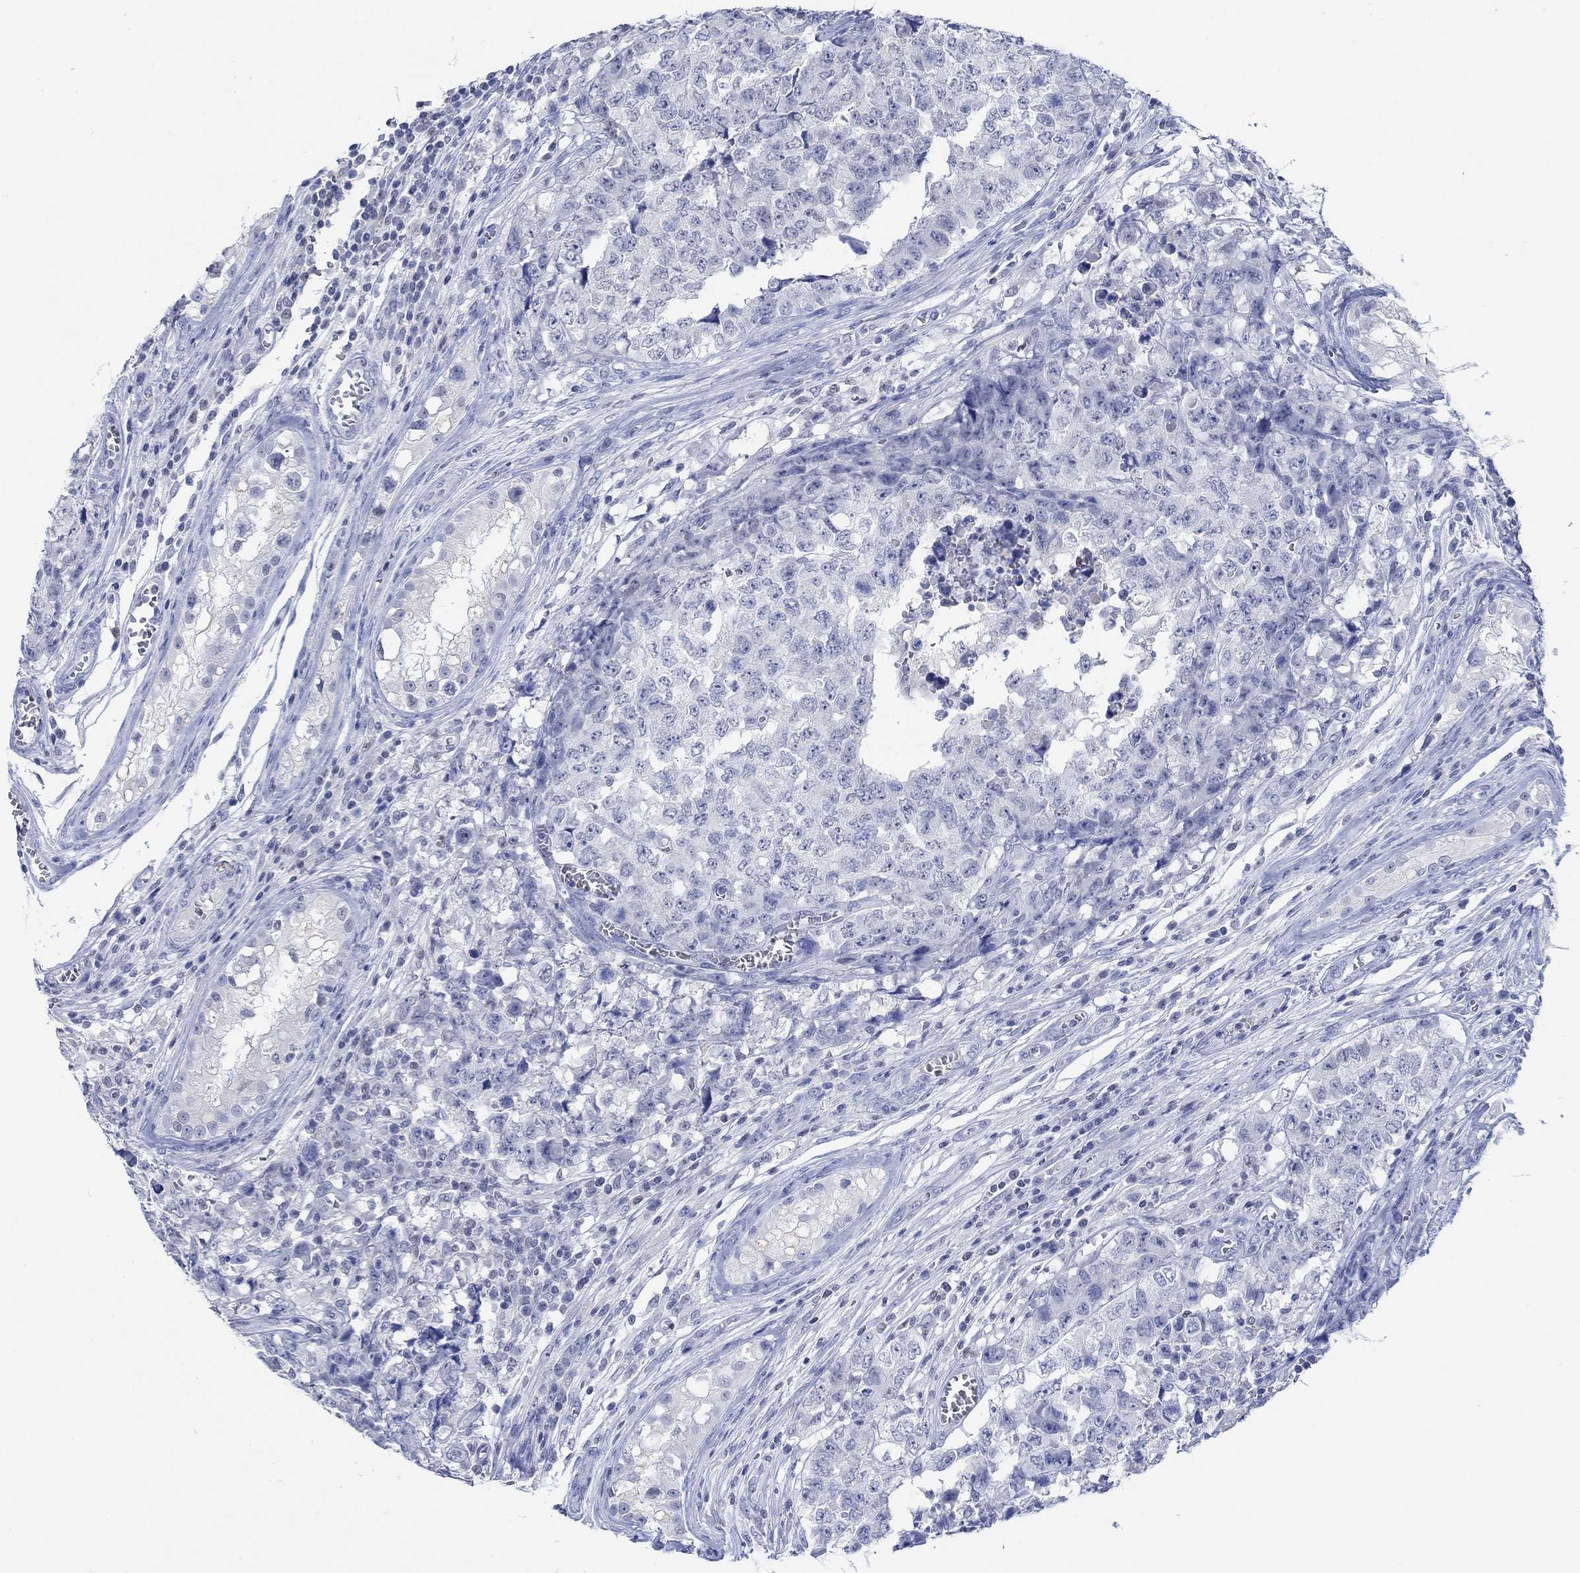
{"staining": {"intensity": "negative", "quantity": "none", "location": "none"}, "tissue": "testis cancer", "cell_type": "Tumor cells", "image_type": "cancer", "snomed": [{"axis": "morphology", "description": "Carcinoma, Embryonal, NOS"}, {"axis": "topography", "description": "Testis"}], "caption": "Immunohistochemistry (IHC) image of testis embryonal carcinoma stained for a protein (brown), which shows no expression in tumor cells. Brightfield microscopy of immunohistochemistry (IHC) stained with DAB (brown) and hematoxylin (blue), captured at high magnification.", "gene": "PPP1R17", "patient": {"sex": "male", "age": 23}}